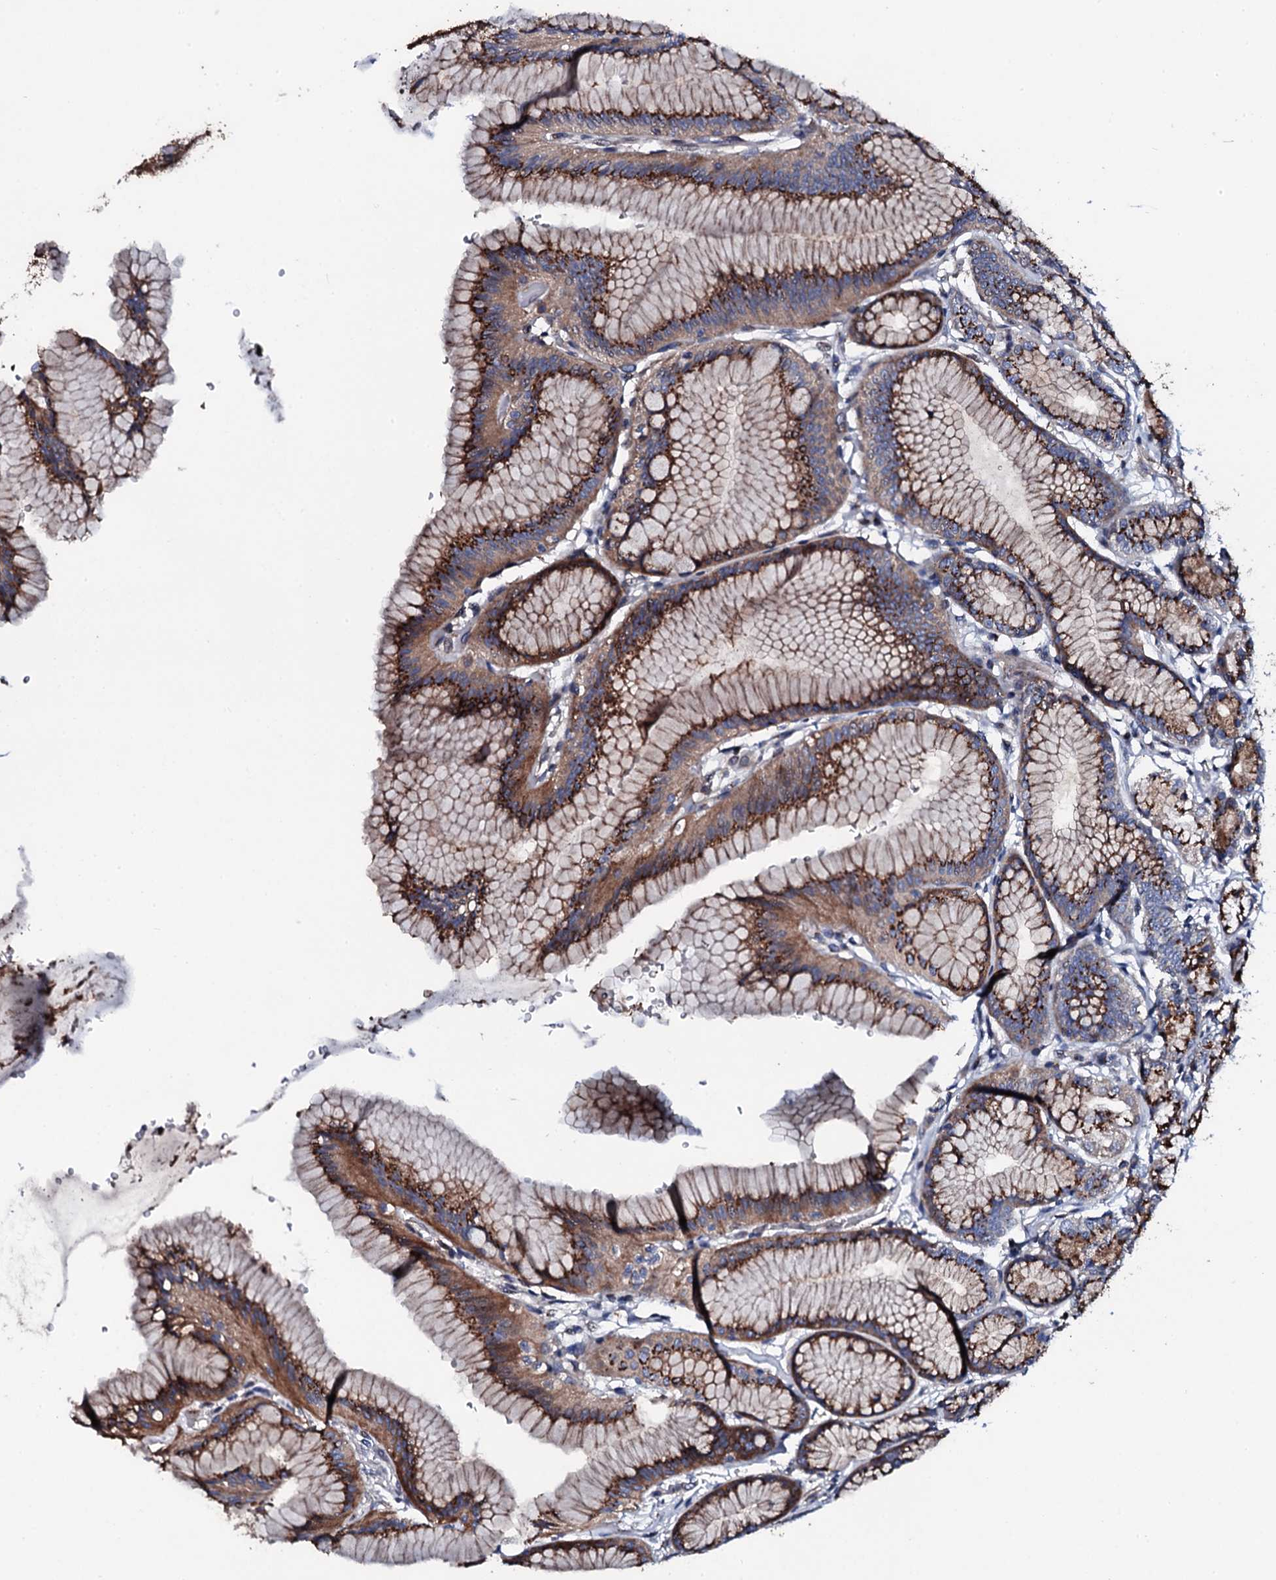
{"staining": {"intensity": "strong", "quantity": "25%-75%", "location": "cytoplasmic/membranous"}, "tissue": "stomach", "cell_type": "Glandular cells", "image_type": "normal", "snomed": [{"axis": "morphology", "description": "Normal tissue, NOS"}, {"axis": "morphology", "description": "Adenocarcinoma, NOS"}, {"axis": "morphology", "description": "Adenocarcinoma, High grade"}, {"axis": "topography", "description": "Stomach, upper"}, {"axis": "topography", "description": "Stomach"}], "caption": "Protein staining displays strong cytoplasmic/membranous staining in approximately 25%-75% of glandular cells in benign stomach.", "gene": "PLET1", "patient": {"sex": "female", "age": 65}}